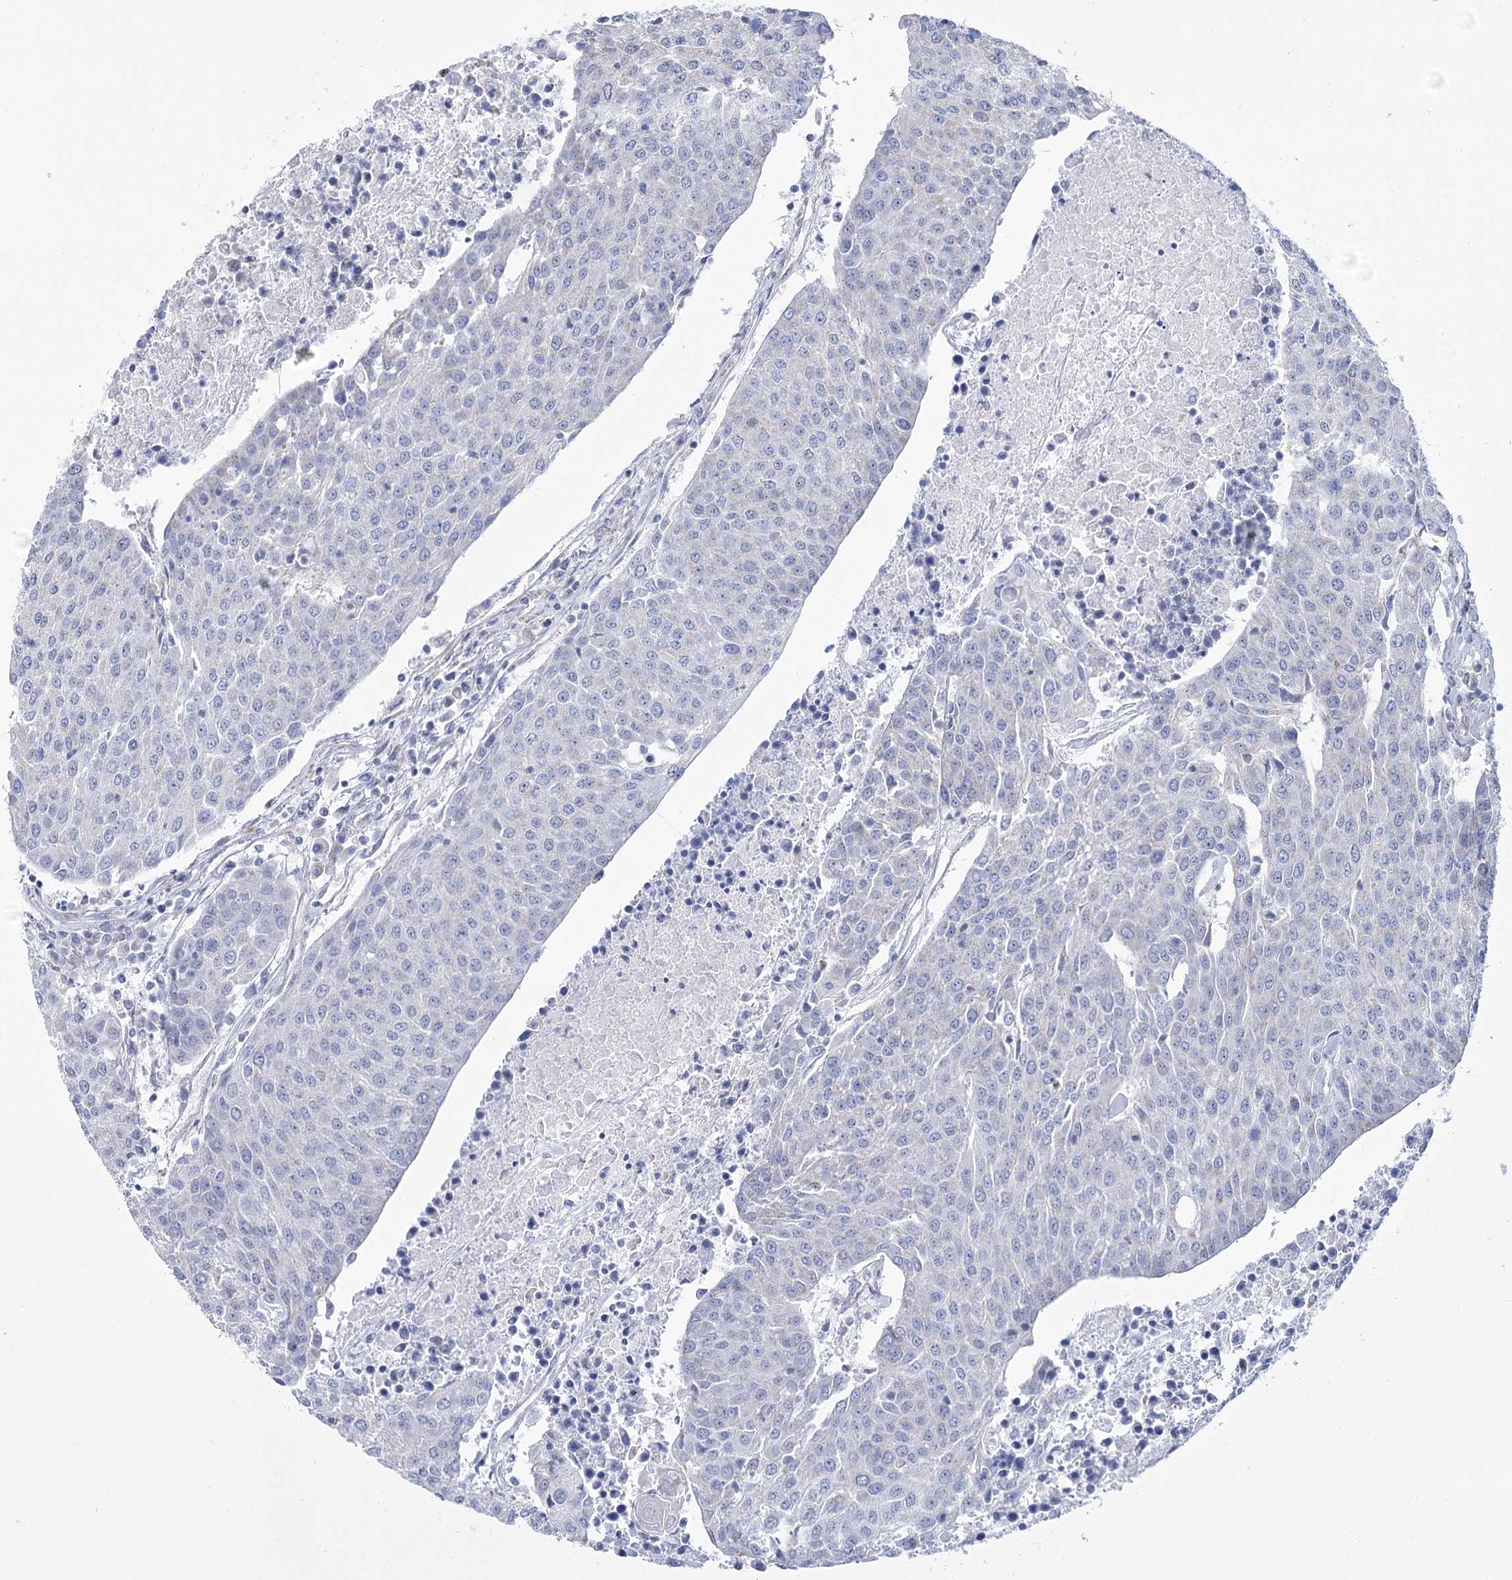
{"staining": {"intensity": "negative", "quantity": "none", "location": "none"}, "tissue": "urothelial cancer", "cell_type": "Tumor cells", "image_type": "cancer", "snomed": [{"axis": "morphology", "description": "Urothelial carcinoma, High grade"}, {"axis": "topography", "description": "Urinary bladder"}], "caption": "DAB immunohistochemical staining of human urothelial carcinoma (high-grade) shows no significant expression in tumor cells.", "gene": "PDHB", "patient": {"sex": "female", "age": 85}}